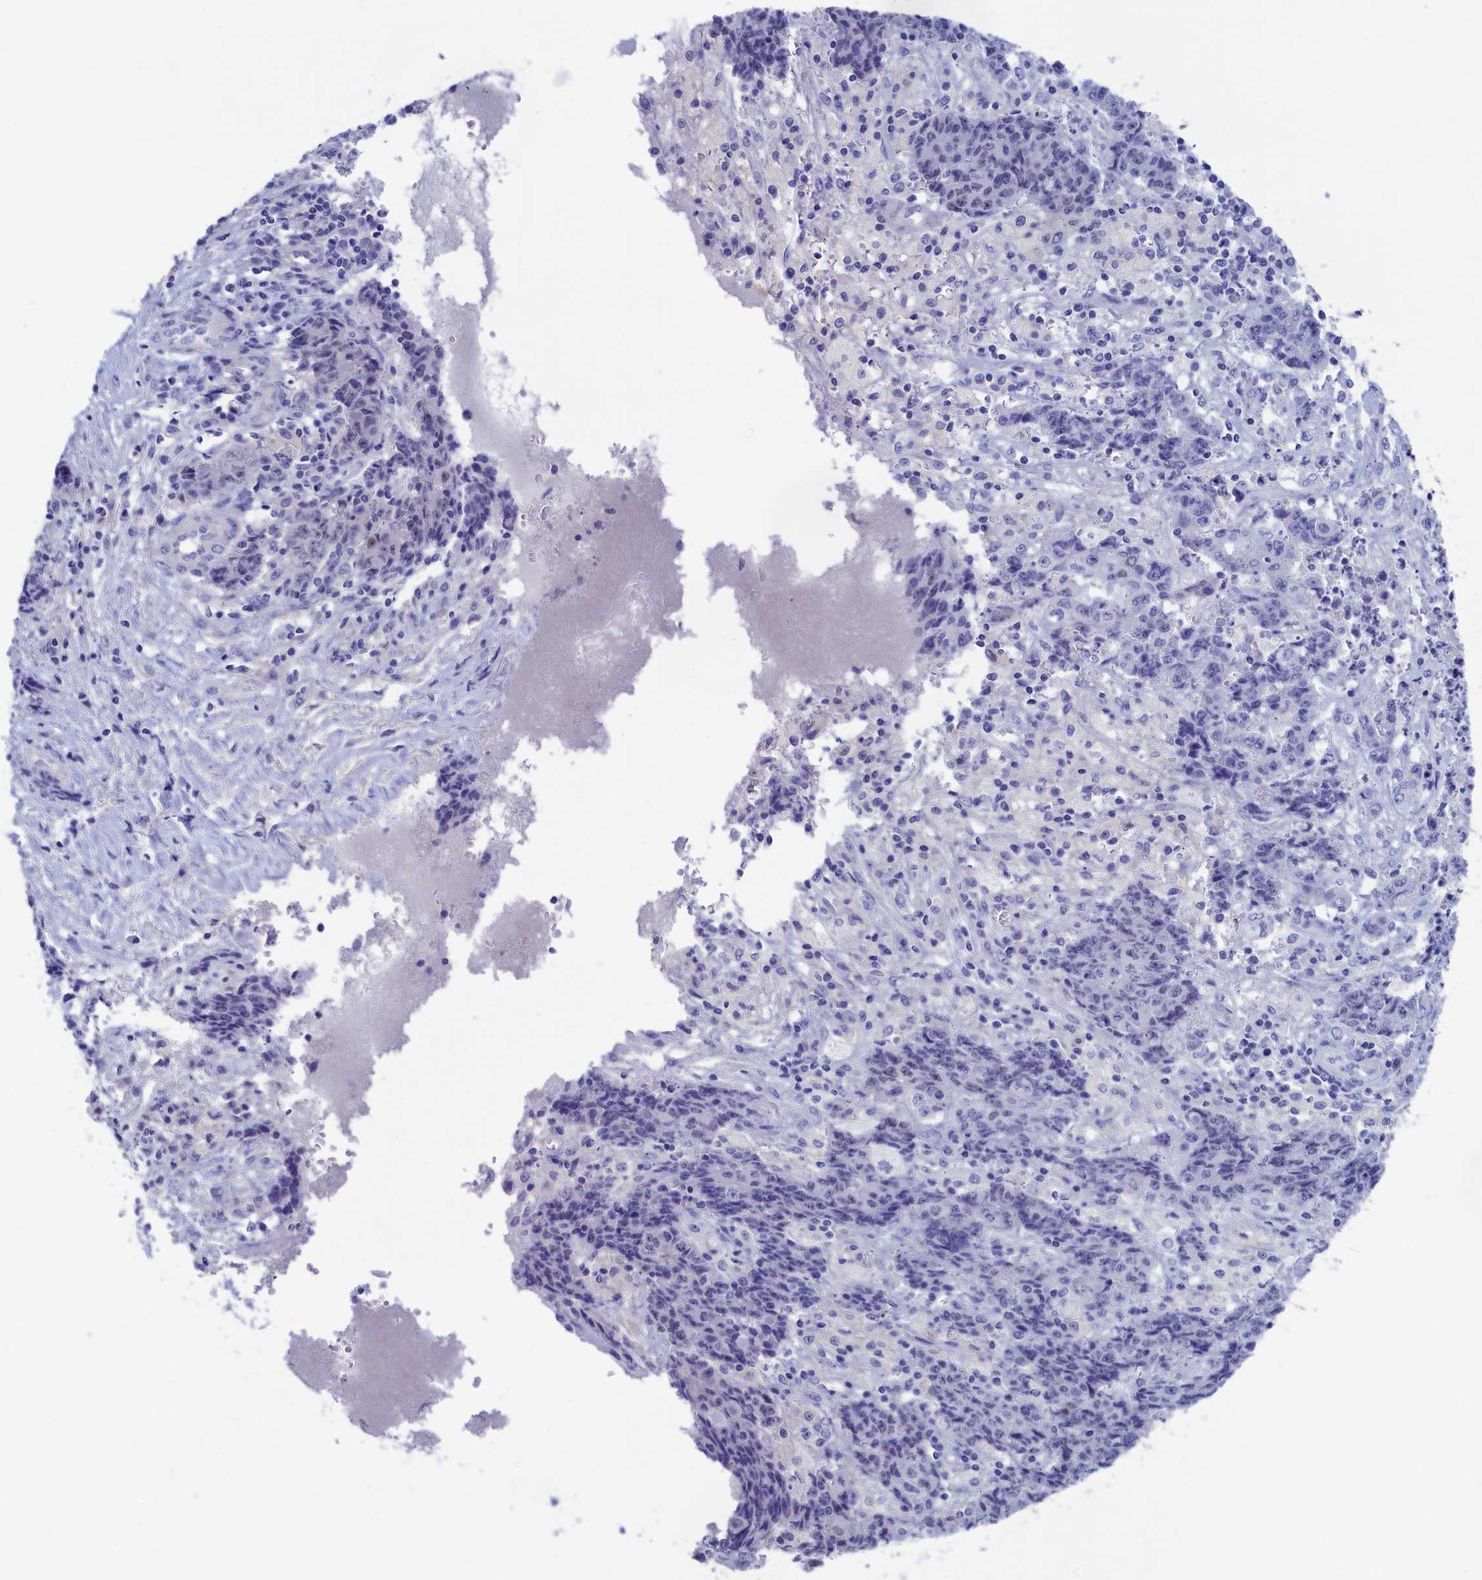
{"staining": {"intensity": "negative", "quantity": "none", "location": "none"}, "tissue": "ovarian cancer", "cell_type": "Tumor cells", "image_type": "cancer", "snomed": [{"axis": "morphology", "description": "Carcinoma, endometroid"}, {"axis": "topography", "description": "Ovary"}], "caption": "Immunohistochemistry micrograph of human ovarian cancer stained for a protein (brown), which demonstrates no positivity in tumor cells.", "gene": "VPS35L", "patient": {"sex": "female", "age": 42}}